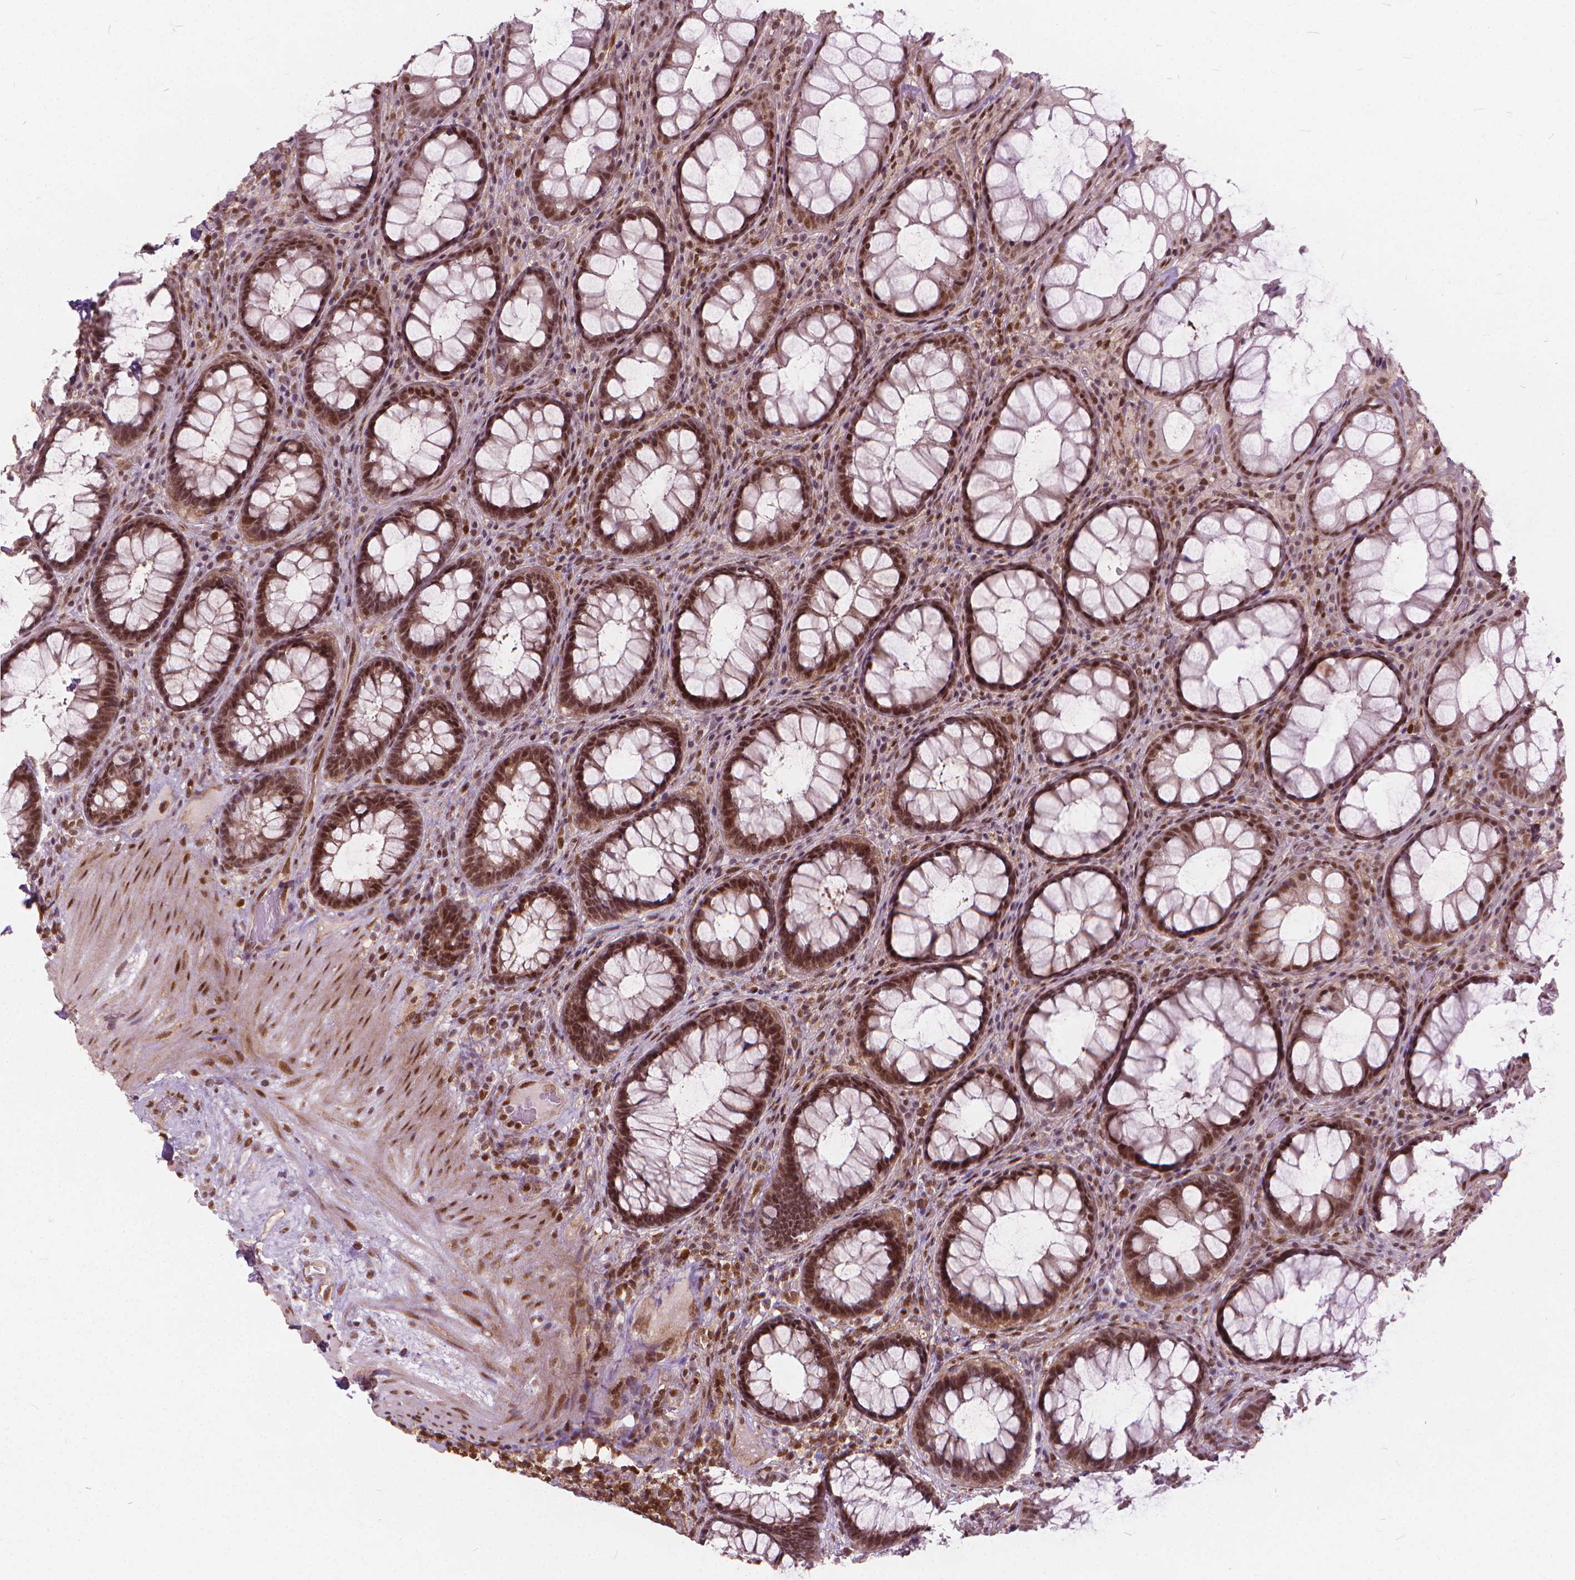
{"staining": {"intensity": "moderate", "quantity": ">75%", "location": "cytoplasmic/membranous,nuclear"}, "tissue": "rectum", "cell_type": "Glandular cells", "image_type": "normal", "snomed": [{"axis": "morphology", "description": "Normal tissue, NOS"}, {"axis": "topography", "description": "Rectum"}], "caption": "There is medium levels of moderate cytoplasmic/membranous,nuclear positivity in glandular cells of benign rectum, as demonstrated by immunohistochemical staining (brown color).", "gene": "STAT5B", "patient": {"sex": "male", "age": 72}}